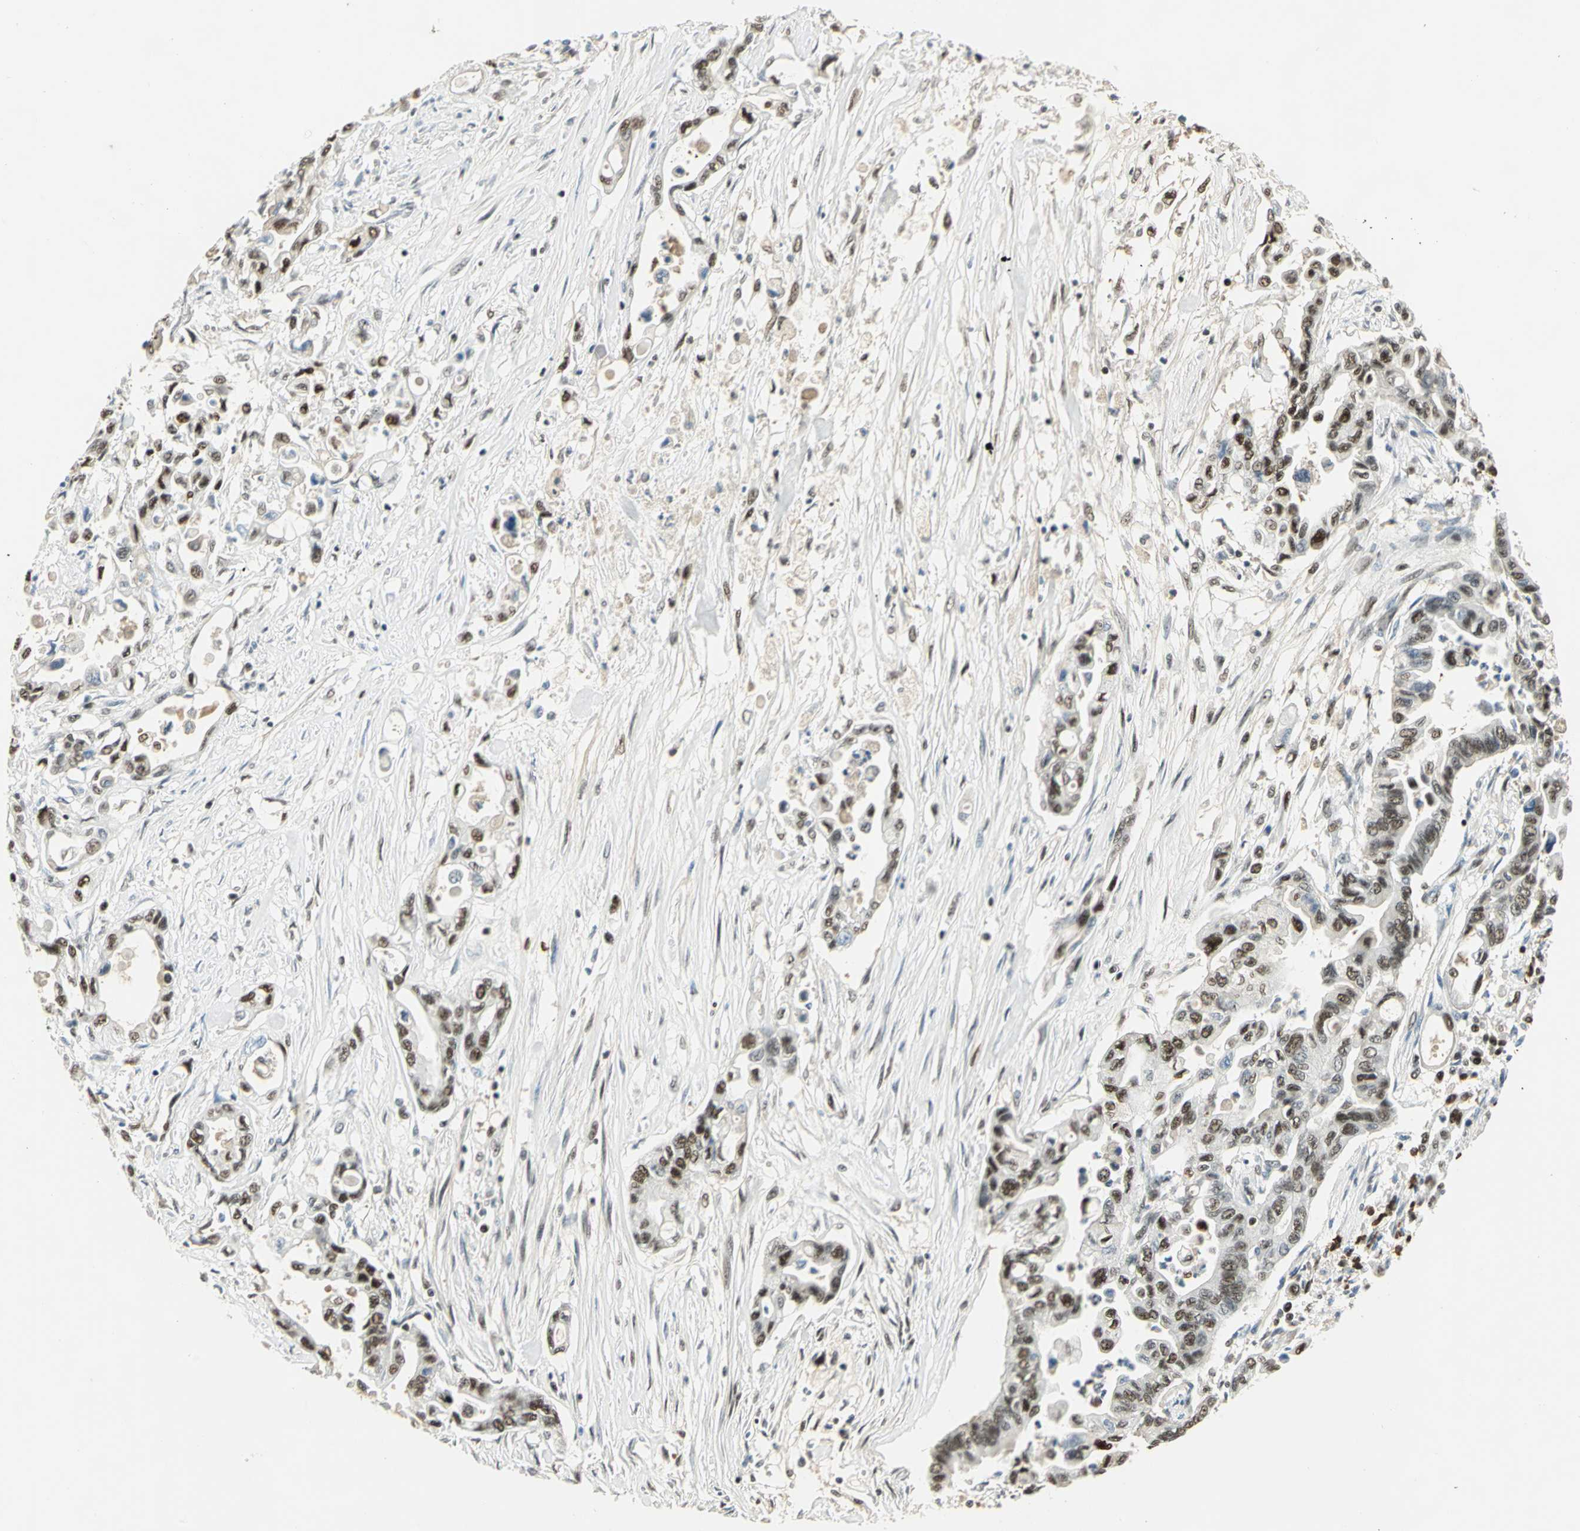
{"staining": {"intensity": "moderate", "quantity": ">75%", "location": "nuclear"}, "tissue": "pancreatic cancer", "cell_type": "Tumor cells", "image_type": "cancer", "snomed": [{"axis": "morphology", "description": "Adenocarcinoma, NOS"}, {"axis": "topography", "description": "Pancreas"}], "caption": "Human adenocarcinoma (pancreatic) stained with a protein marker demonstrates moderate staining in tumor cells.", "gene": "CCNT1", "patient": {"sex": "female", "age": 57}}